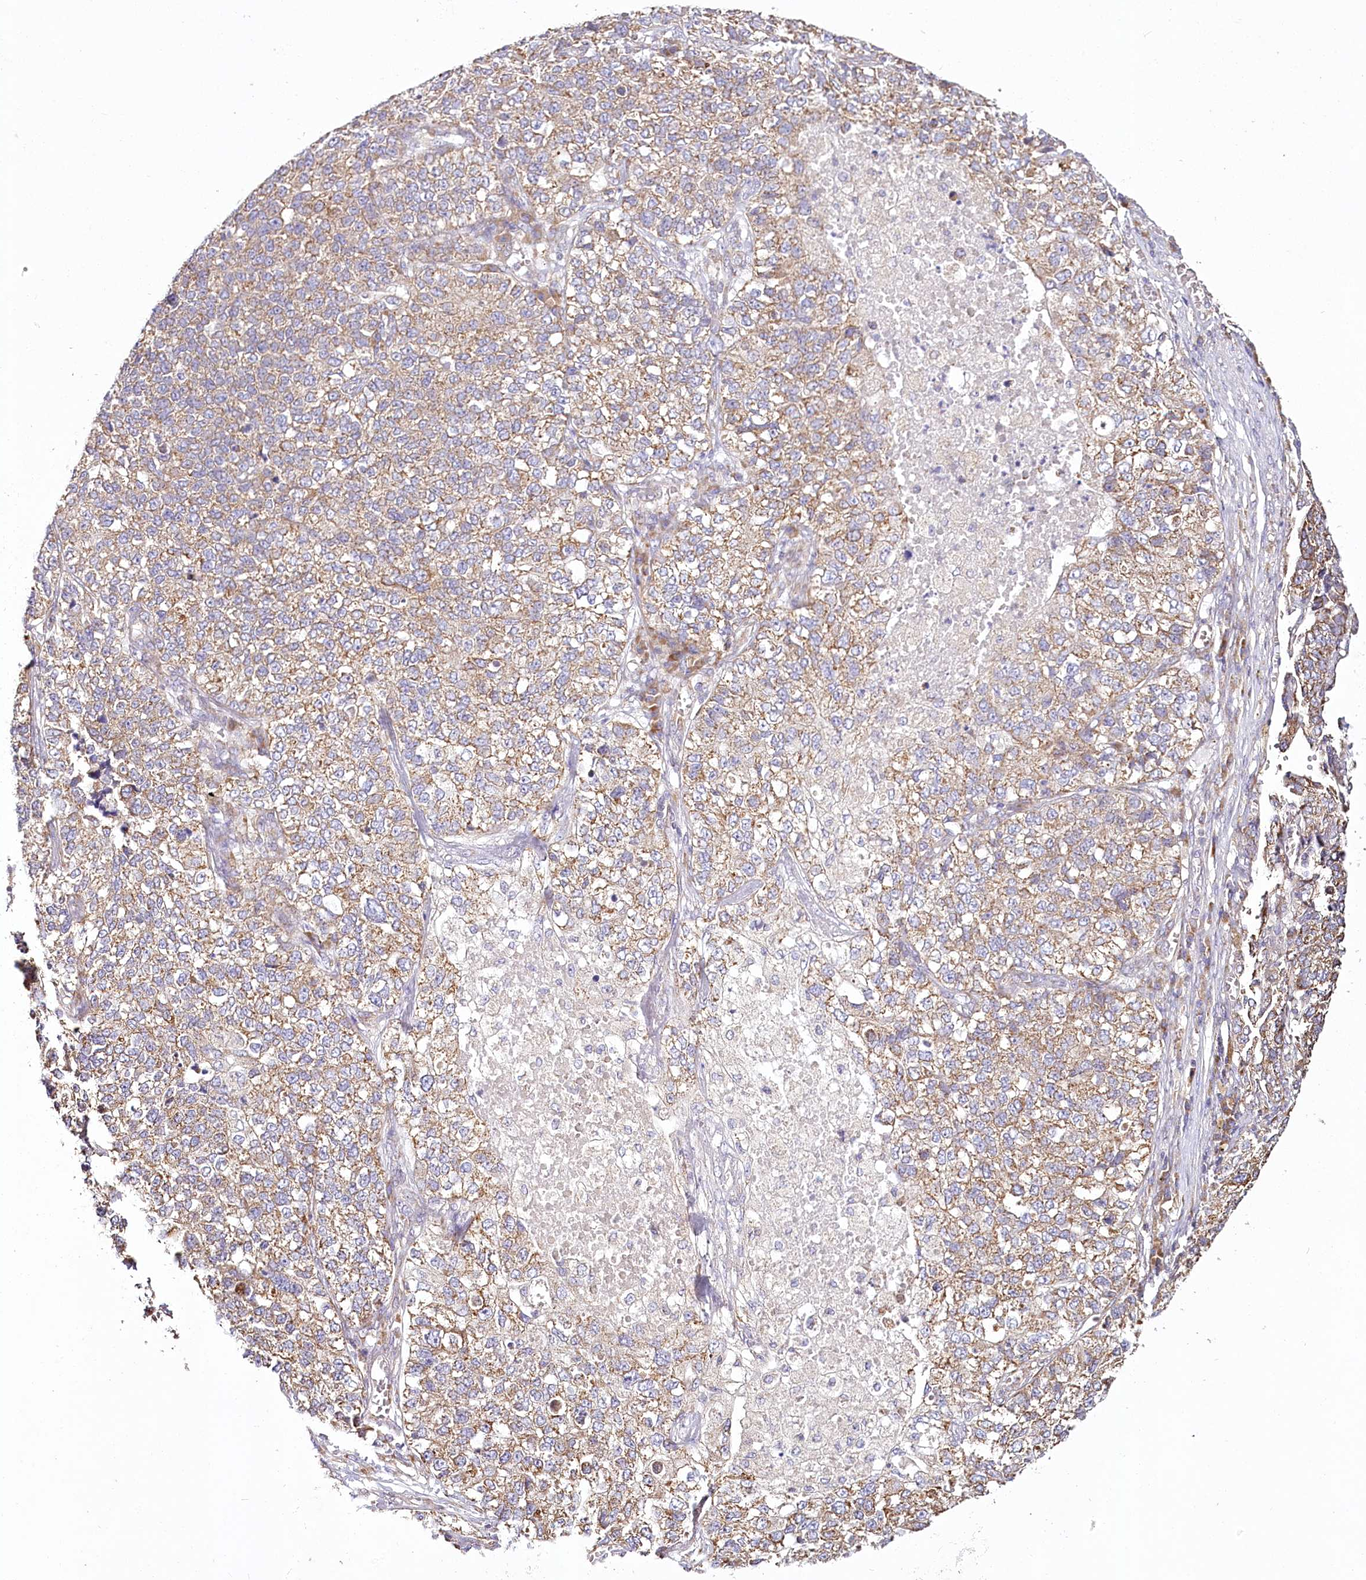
{"staining": {"intensity": "moderate", "quantity": ">75%", "location": "cytoplasmic/membranous"}, "tissue": "lung cancer", "cell_type": "Tumor cells", "image_type": "cancer", "snomed": [{"axis": "morphology", "description": "Adenocarcinoma, NOS"}, {"axis": "topography", "description": "Lung"}], "caption": "A photomicrograph of lung adenocarcinoma stained for a protein displays moderate cytoplasmic/membranous brown staining in tumor cells. (DAB (3,3'-diaminobenzidine) = brown stain, brightfield microscopy at high magnification).", "gene": "ACOX2", "patient": {"sex": "male", "age": 49}}